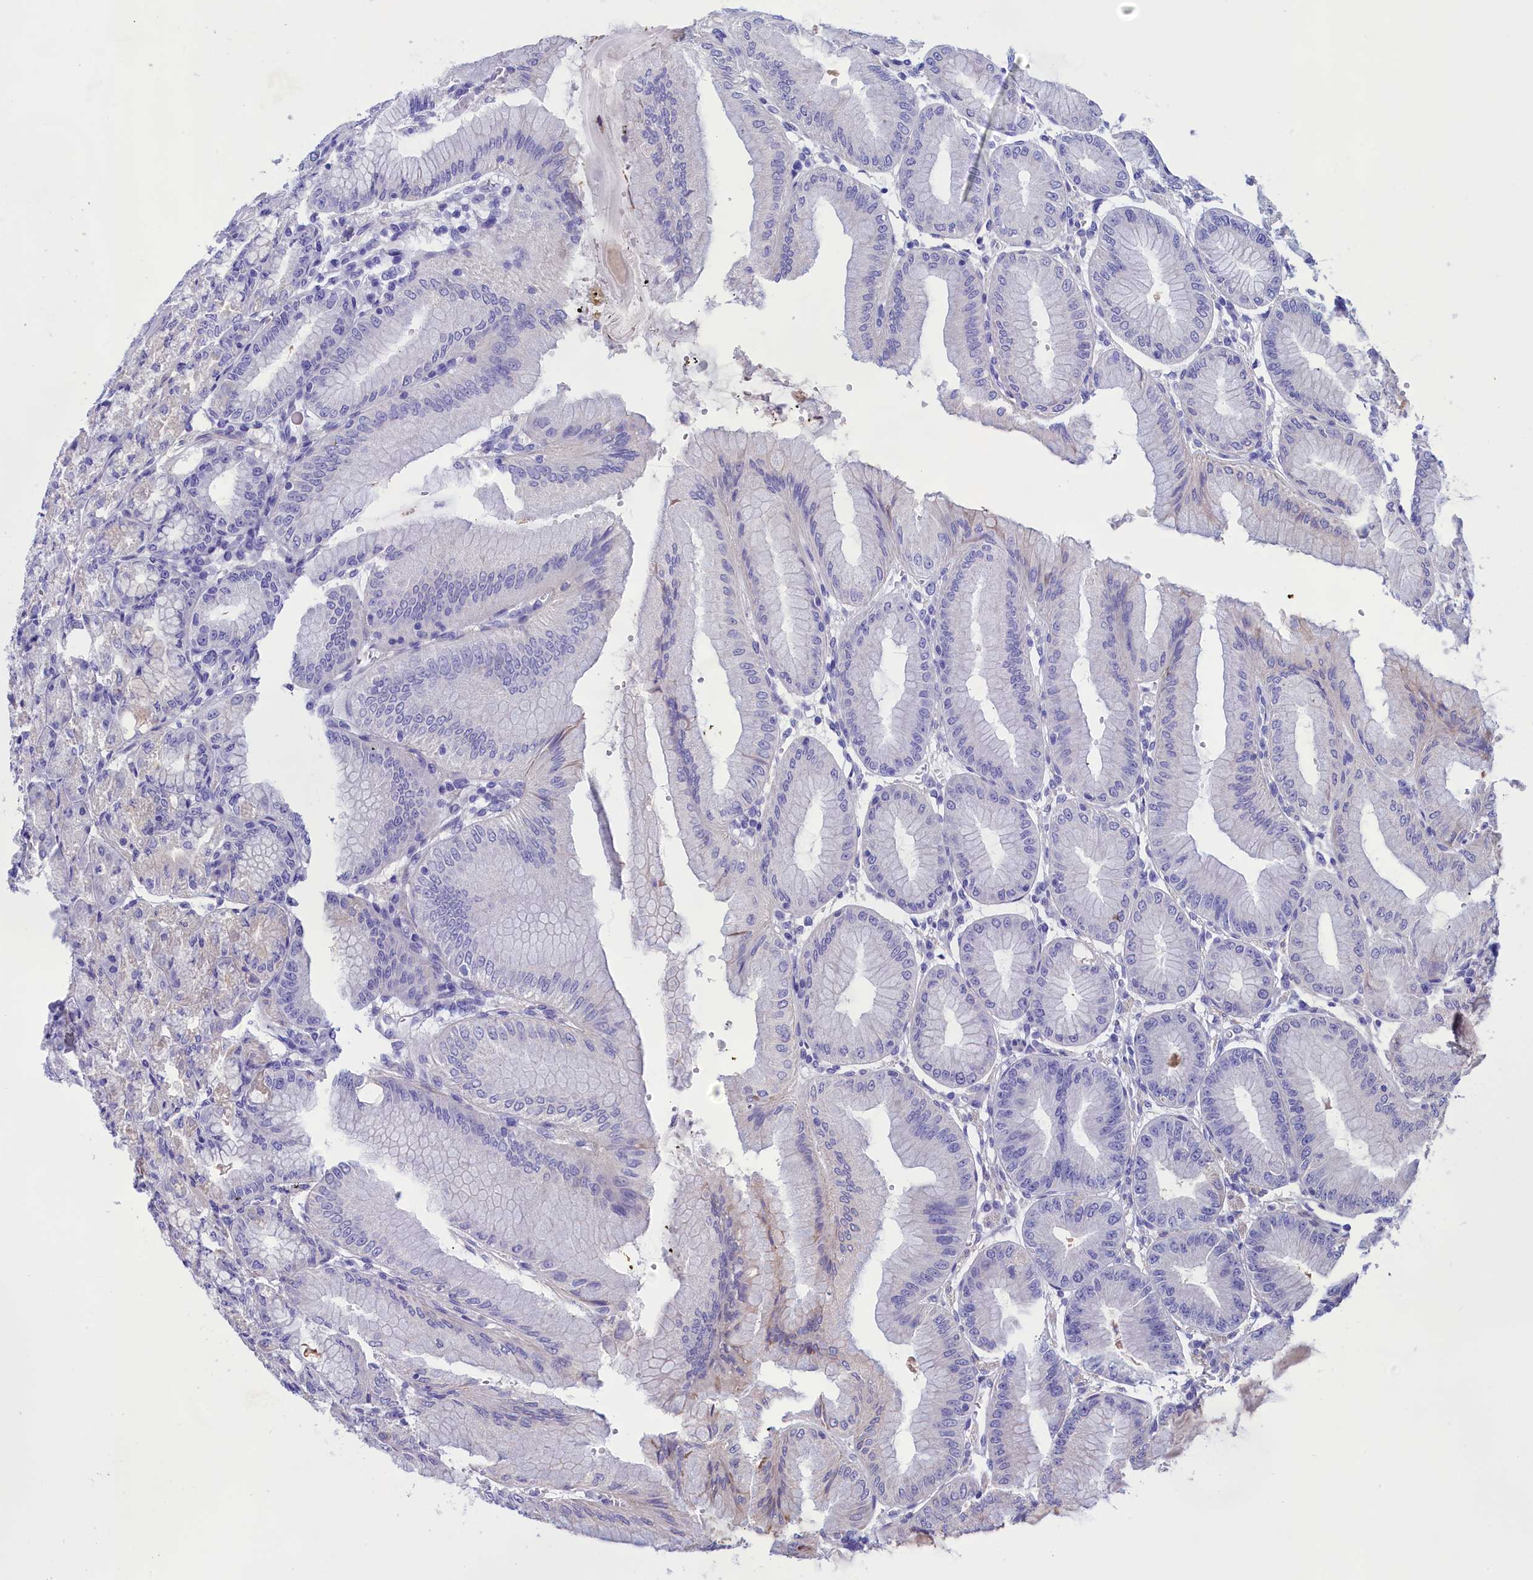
{"staining": {"intensity": "weak", "quantity": "25%-75%", "location": "cytoplasmic/membranous"}, "tissue": "stomach", "cell_type": "Glandular cells", "image_type": "normal", "snomed": [{"axis": "morphology", "description": "Normal tissue, NOS"}, {"axis": "topography", "description": "Stomach, lower"}], "caption": "Unremarkable stomach reveals weak cytoplasmic/membranous staining in about 25%-75% of glandular cells Using DAB (brown) and hematoxylin (blue) stains, captured at high magnification using brightfield microscopy..", "gene": "AMDHD2", "patient": {"sex": "male", "age": 71}}